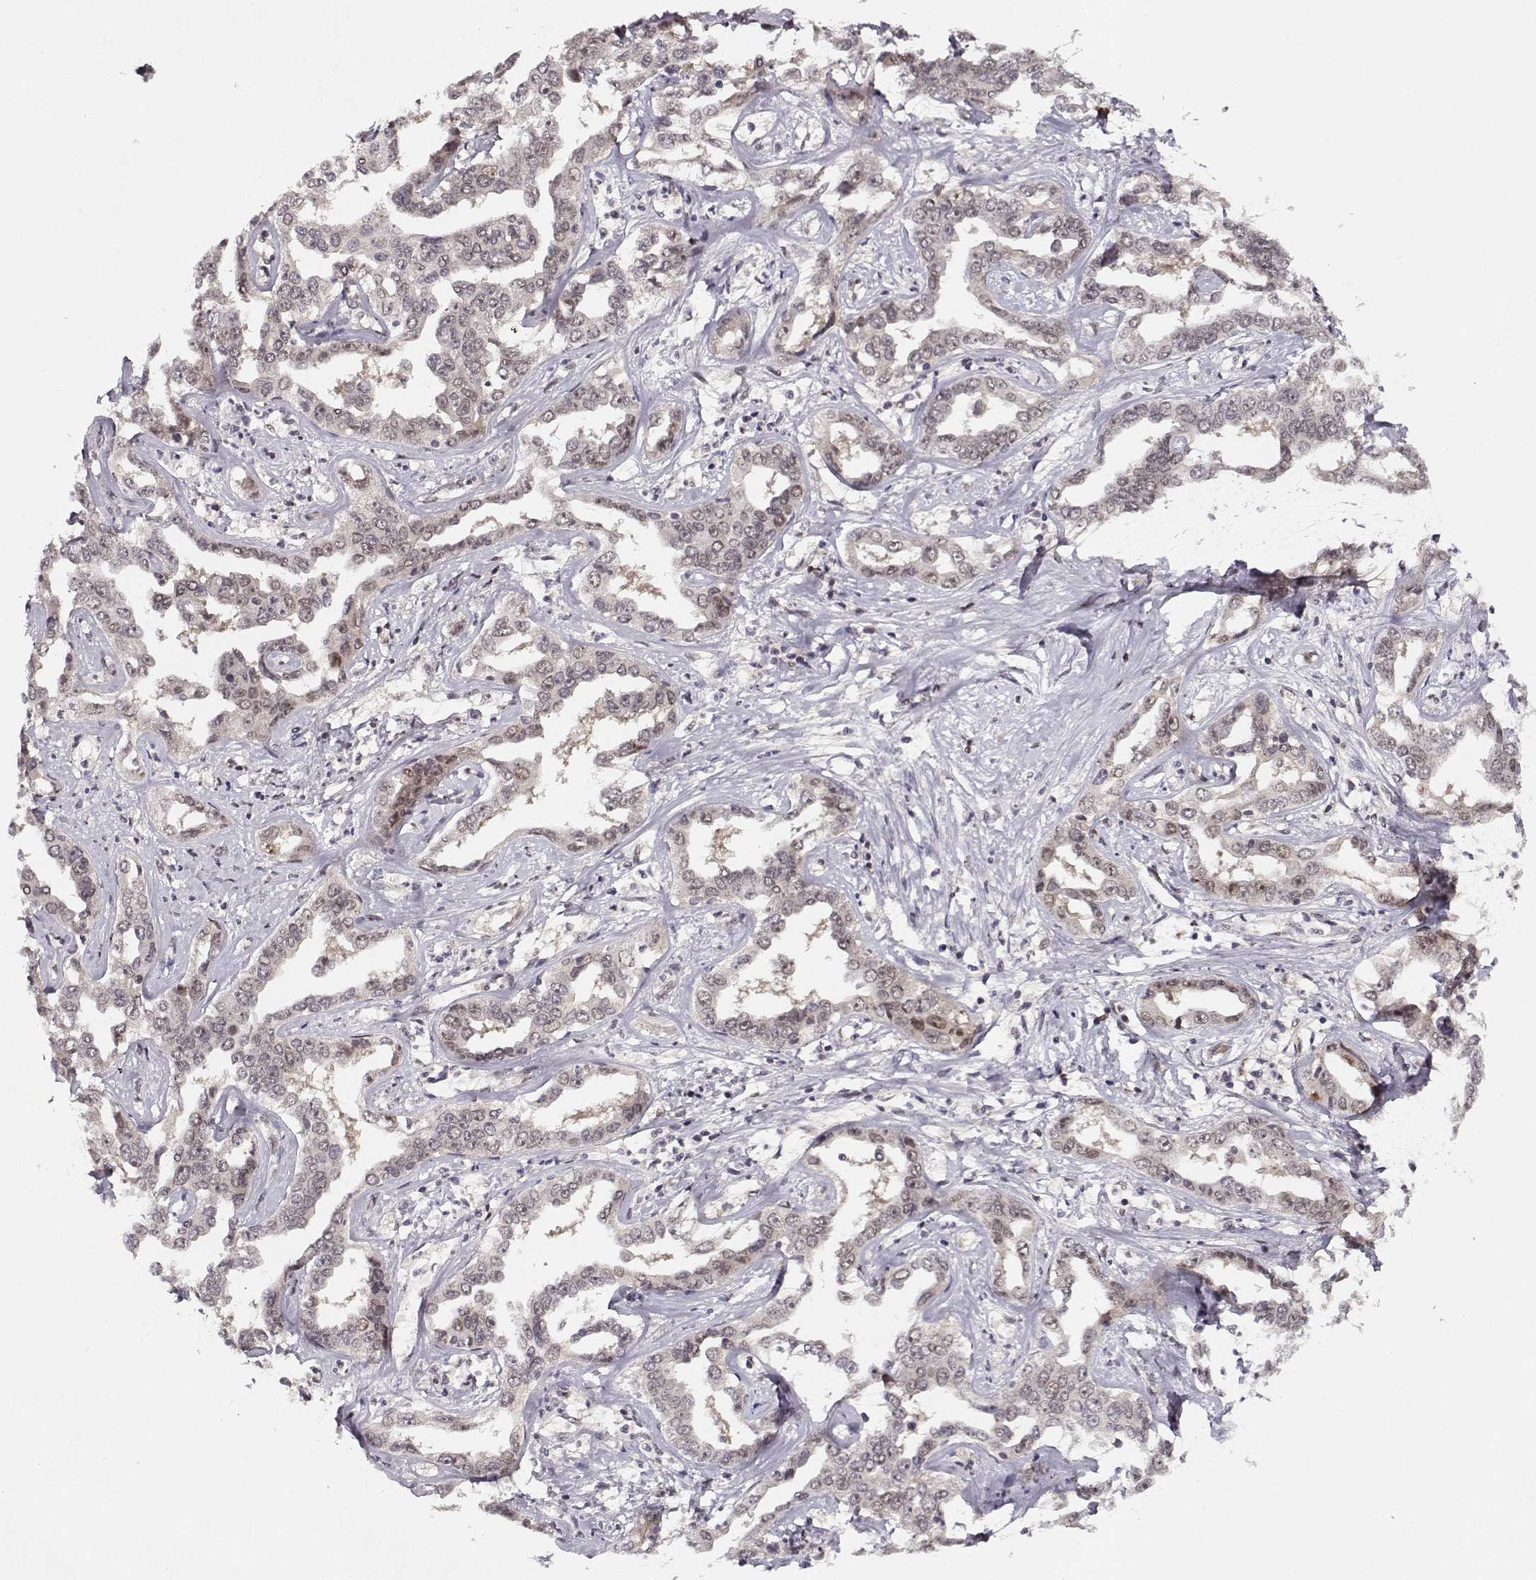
{"staining": {"intensity": "negative", "quantity": "none", "location": "none"}, "tissue": "liver cancer", "cell_type": "Tumor cells", "image_type": "cancer", "snomed": [{"axis": "morphology", "description": "Cholangiocarcinoma"}, {"axis": "topography", "description": "Liver"}], "caption": "This is an IHC image of liver cancer (cholangiocarcinoma). There is no staining in tumor cells.", "gene": "CSNK2A1", "patient": {"sex": "male", "age": 59}}